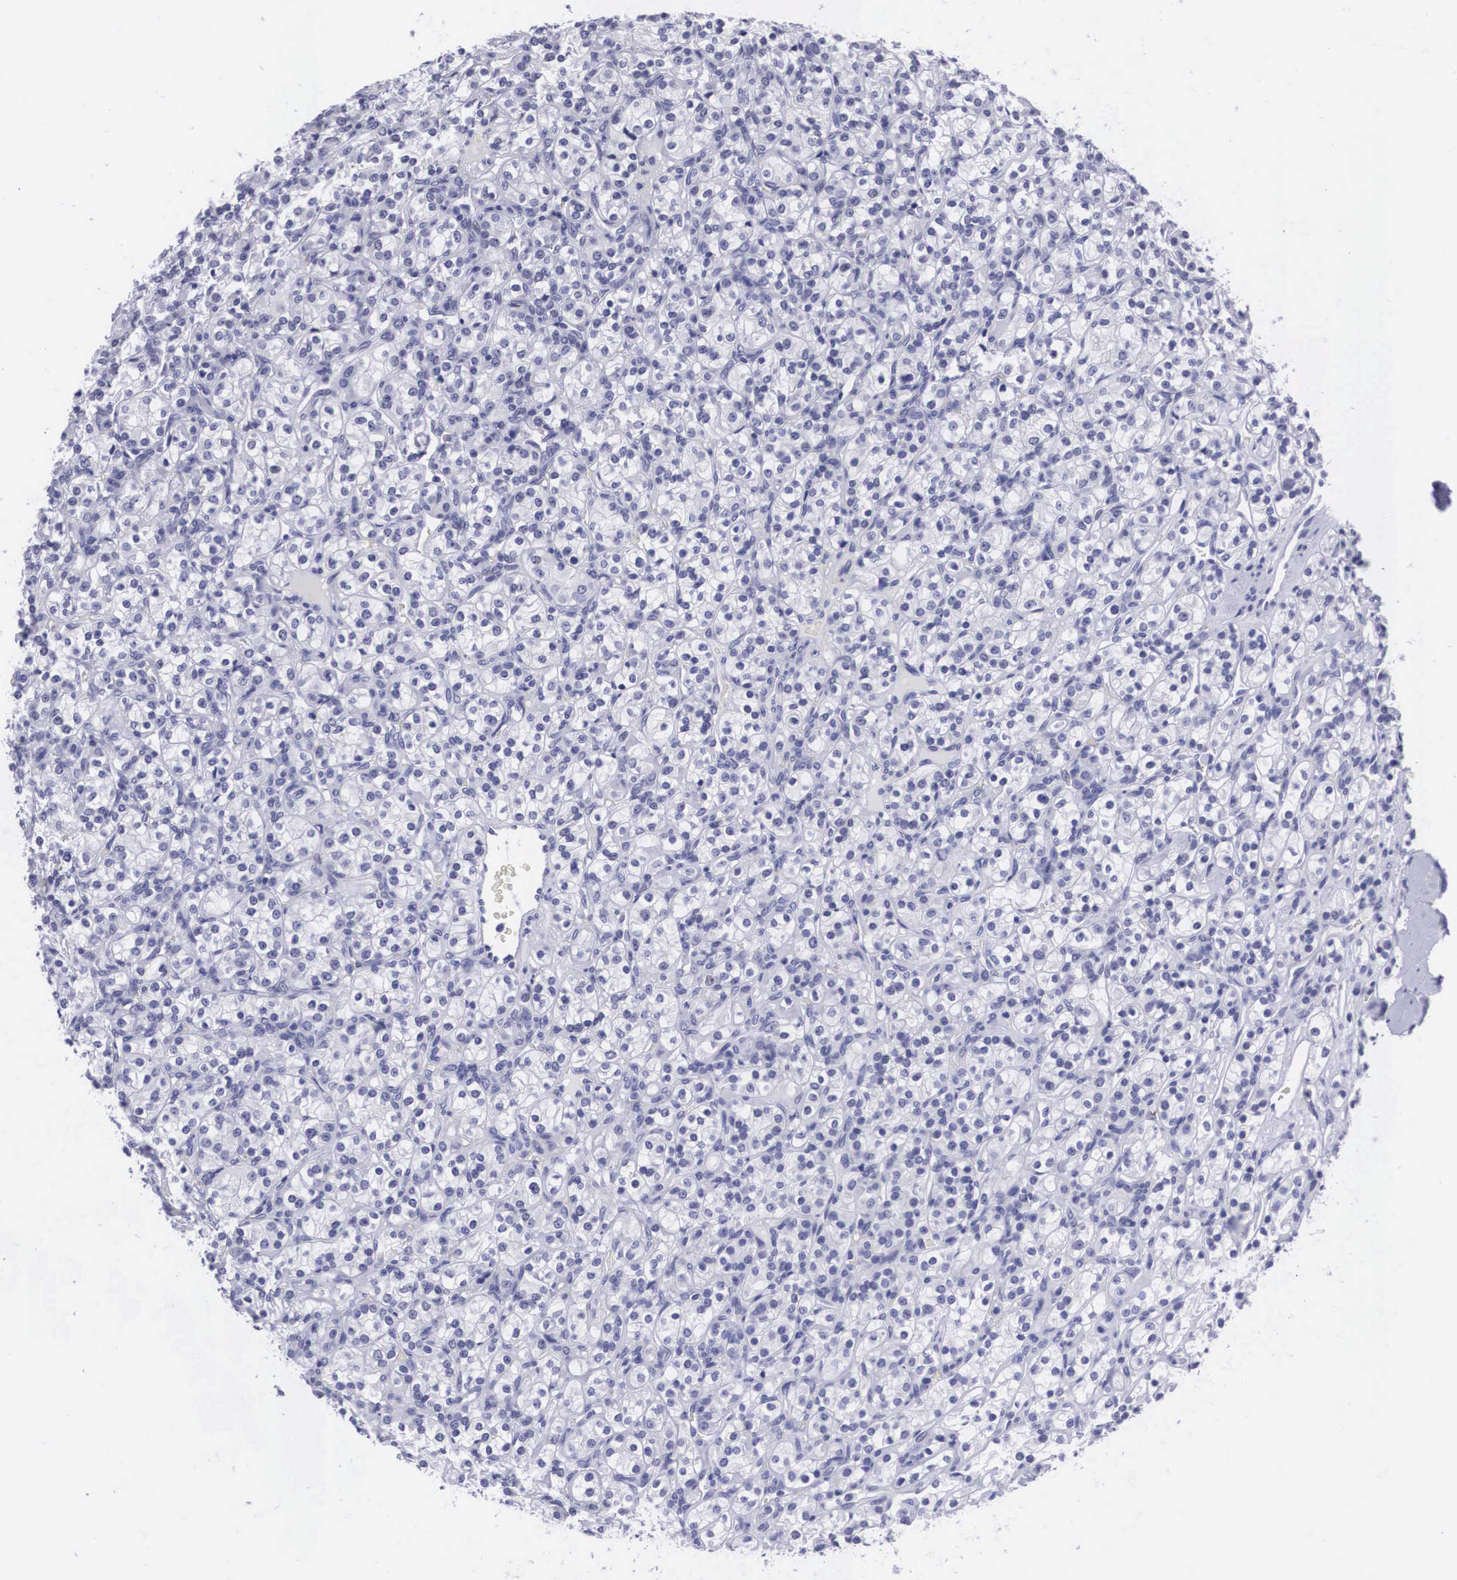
{"staining": {"intensity": "negative", "quantity": "none", "location": "none"}, "tissue": "renal cancer", "cell_type": "Tumor cells", "image_type": "cancer", "snomed": [{"axis": "morphology", "description": "Adenocarcinoma, NOS"}, {"axis": "topography", "description": "Kidney"}], "caption": "Protein analysis of renal cancer (adenocarcinoma) shows no significant expression in tumor cells.", "gene": "C22orf31", "patient": {"sex": "male", "age": 77}}